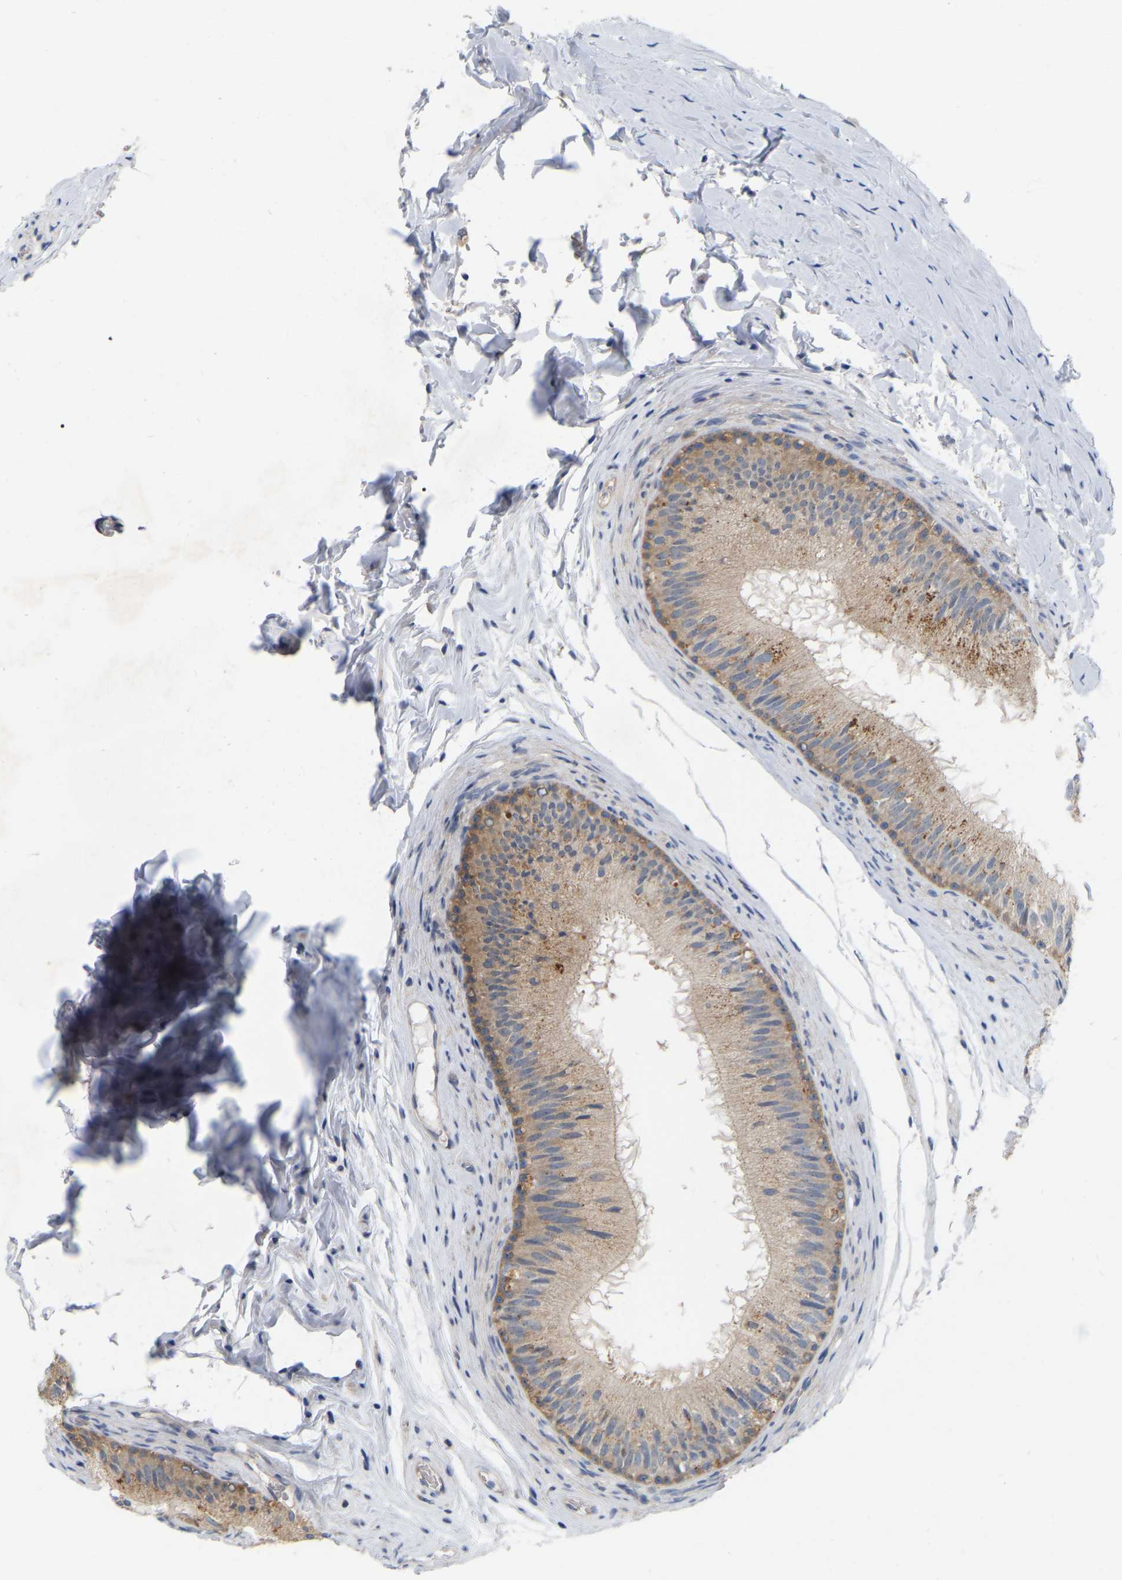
{"staining": {"intensity": "weak", "quantity": ">75%", "location": "cytoplasmic/membranous"}, "tissue": "epididymis", "cell_type": "Glandular cells", "image_type": "normal", "snomed": [{"axis": "morphology", "description": "Normal tissue, NOS"}, {"axis": "topography", "description": "Testis"}, {"axis": "topography", "description": "Epididymis"}], "caption": "The micrograph displays immunohistochemical staining of unremarkable epididymis. There is weak cytoplasmic/membranous staining is present in approximately >75% of glandular cells.", "gene": "WIPI2", "patient": {"sex": "male", "age": 36}}